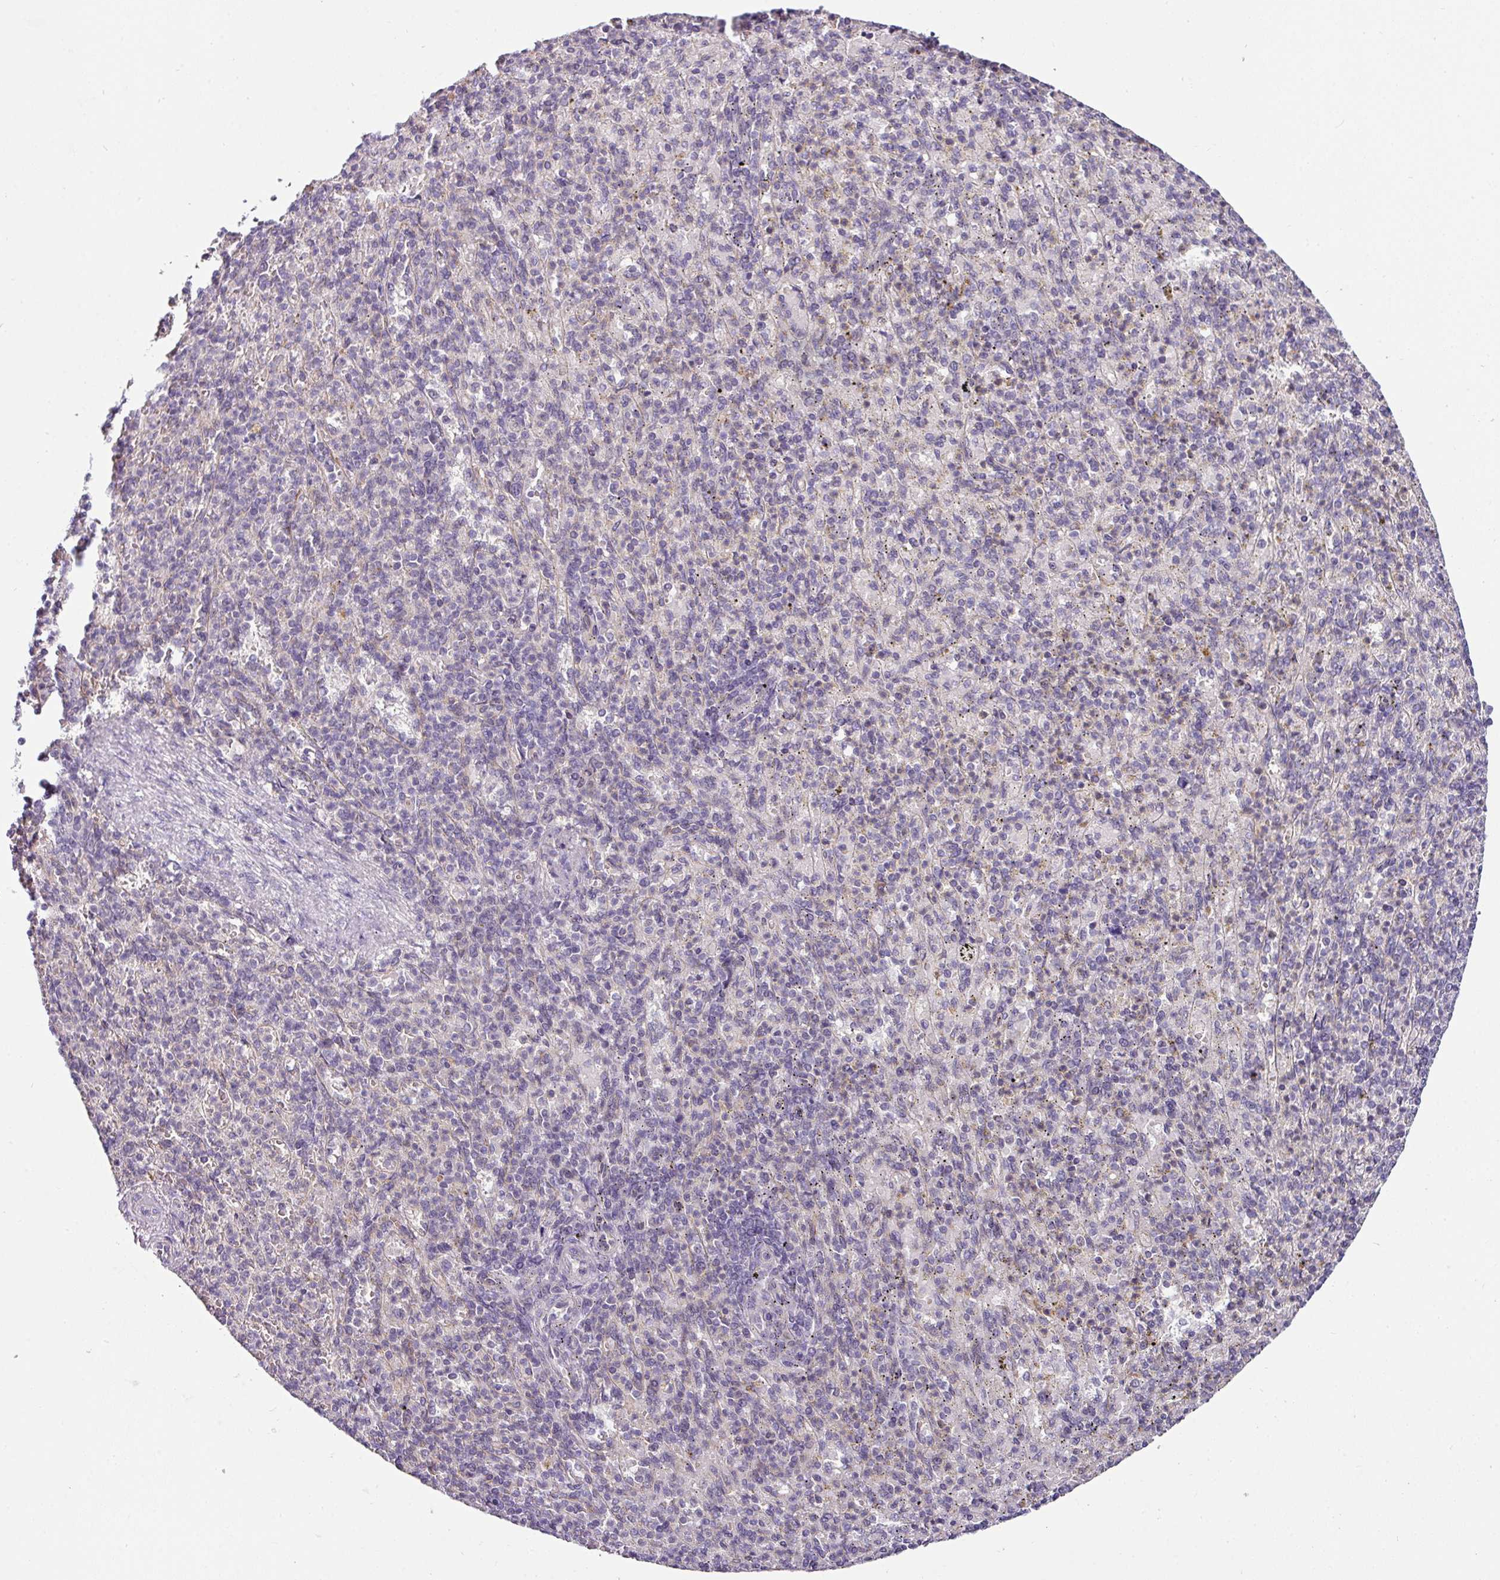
{"staining": {"intensity": "negative", "quantity": "none", "location": "none"}, "tissue": "spleen", "cell_type": "Cells in red pulp", "image_type": "normal", "snomed": [{"axis": "morphology", "description": "Normal tissue, NOS"}, {"axis": "topography", "description": "Spleen"}], "caption": "IHC photomicrograph of normal spleen stained for a protein (brown), which shows no staining in cells in red pulp. Brightfield microscopy of IHC stained with DAB (3,3'-diaminobenzidine) (brown) and hematoxylin (blue), captured at high magnification.", "gene": "NAPSA", "patient": {"sex": "female", "age": 74}}